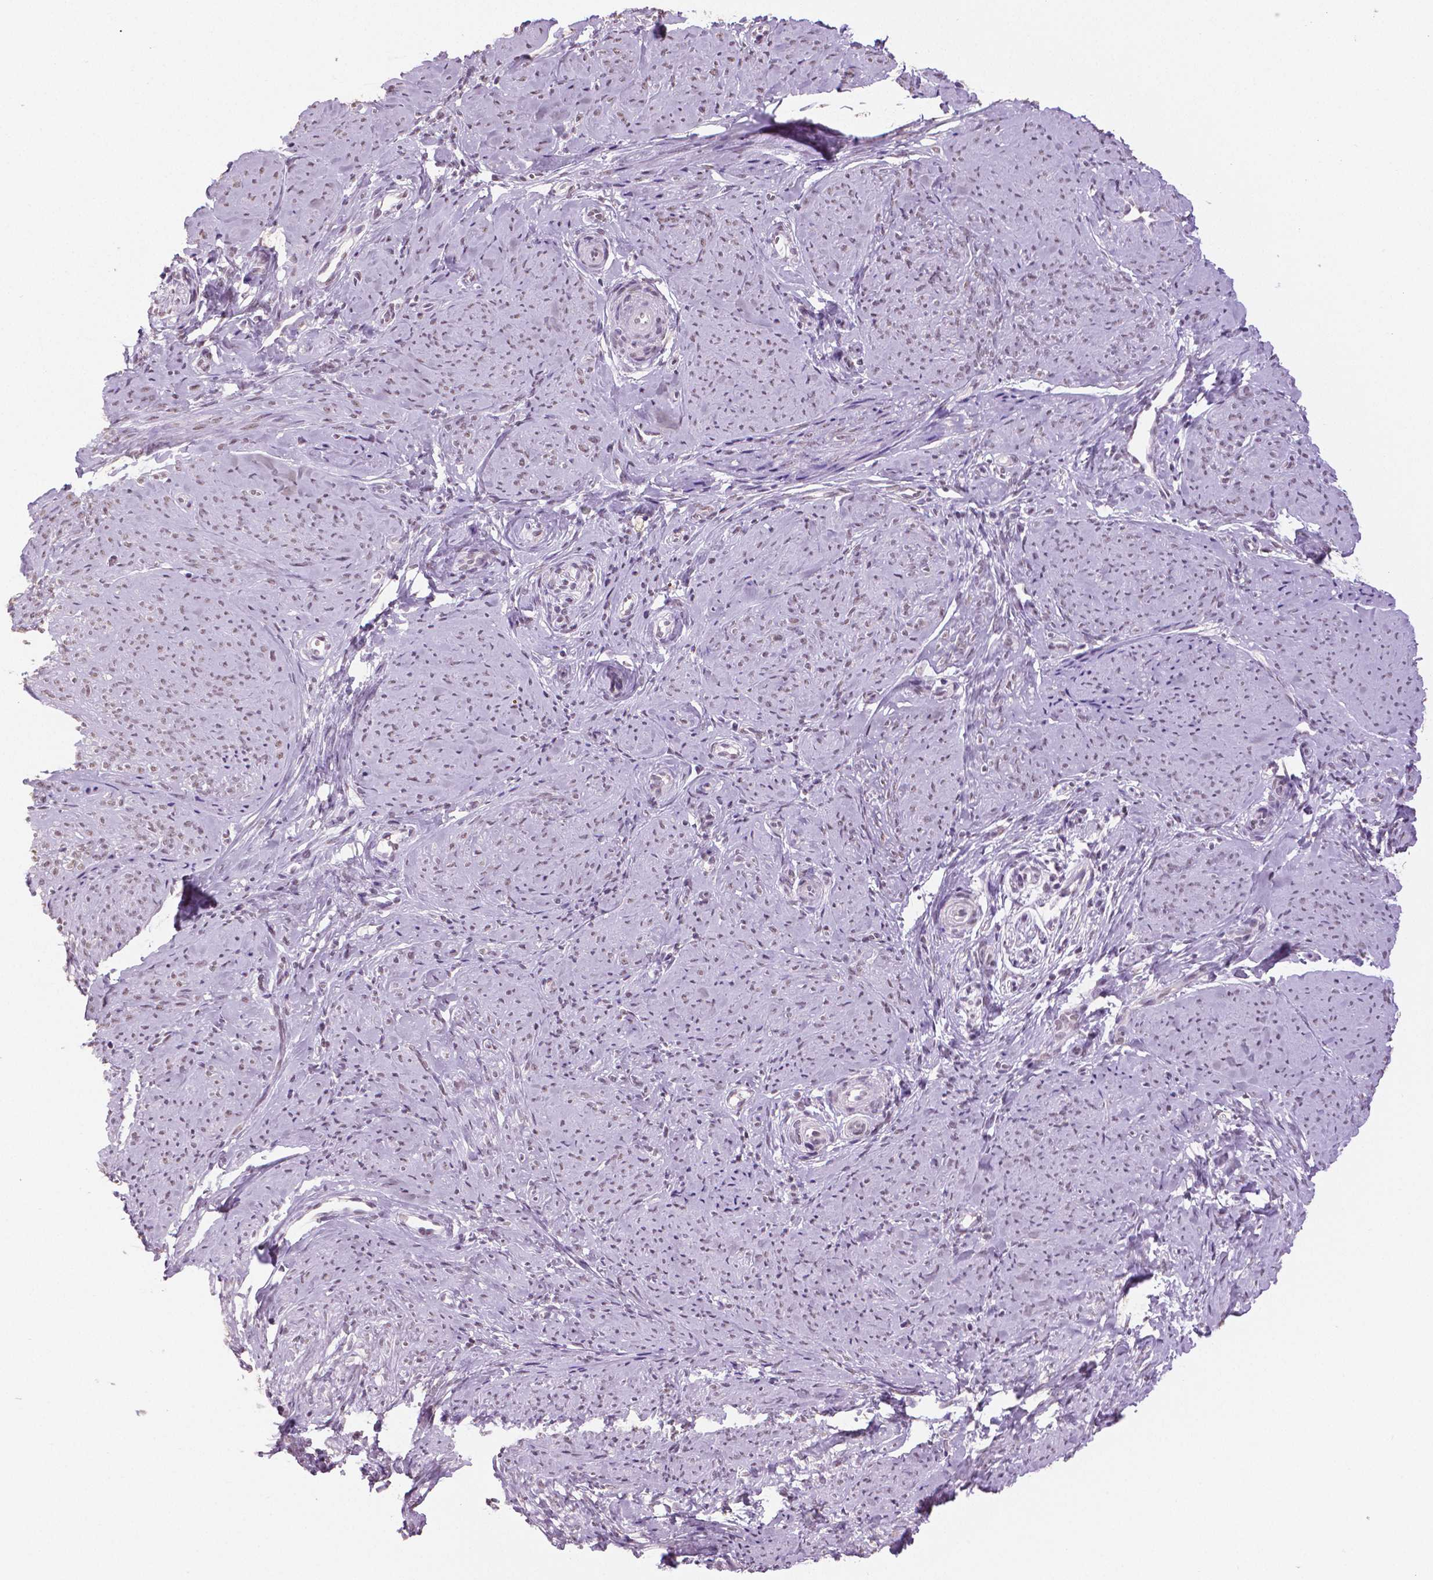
{"staining": {"intensity": "negative", "quantity": "none", "location": "none"}, "tissue": "smooth muscle", "cell_type": "Smooth muscle cells", "image_type": "normal", "snomed": [{"axis": "morphology", "description": "Normal tissue, NOS"}, {"axis": "topography", "description": "Smooth muscle"}], "caption": "Human smooth muscle stained for a protein using IHC exhibits no staining in smooth muscle cells.", "gene": "IGF2BP1", "patient": {"sex": "female", "age": 48}}